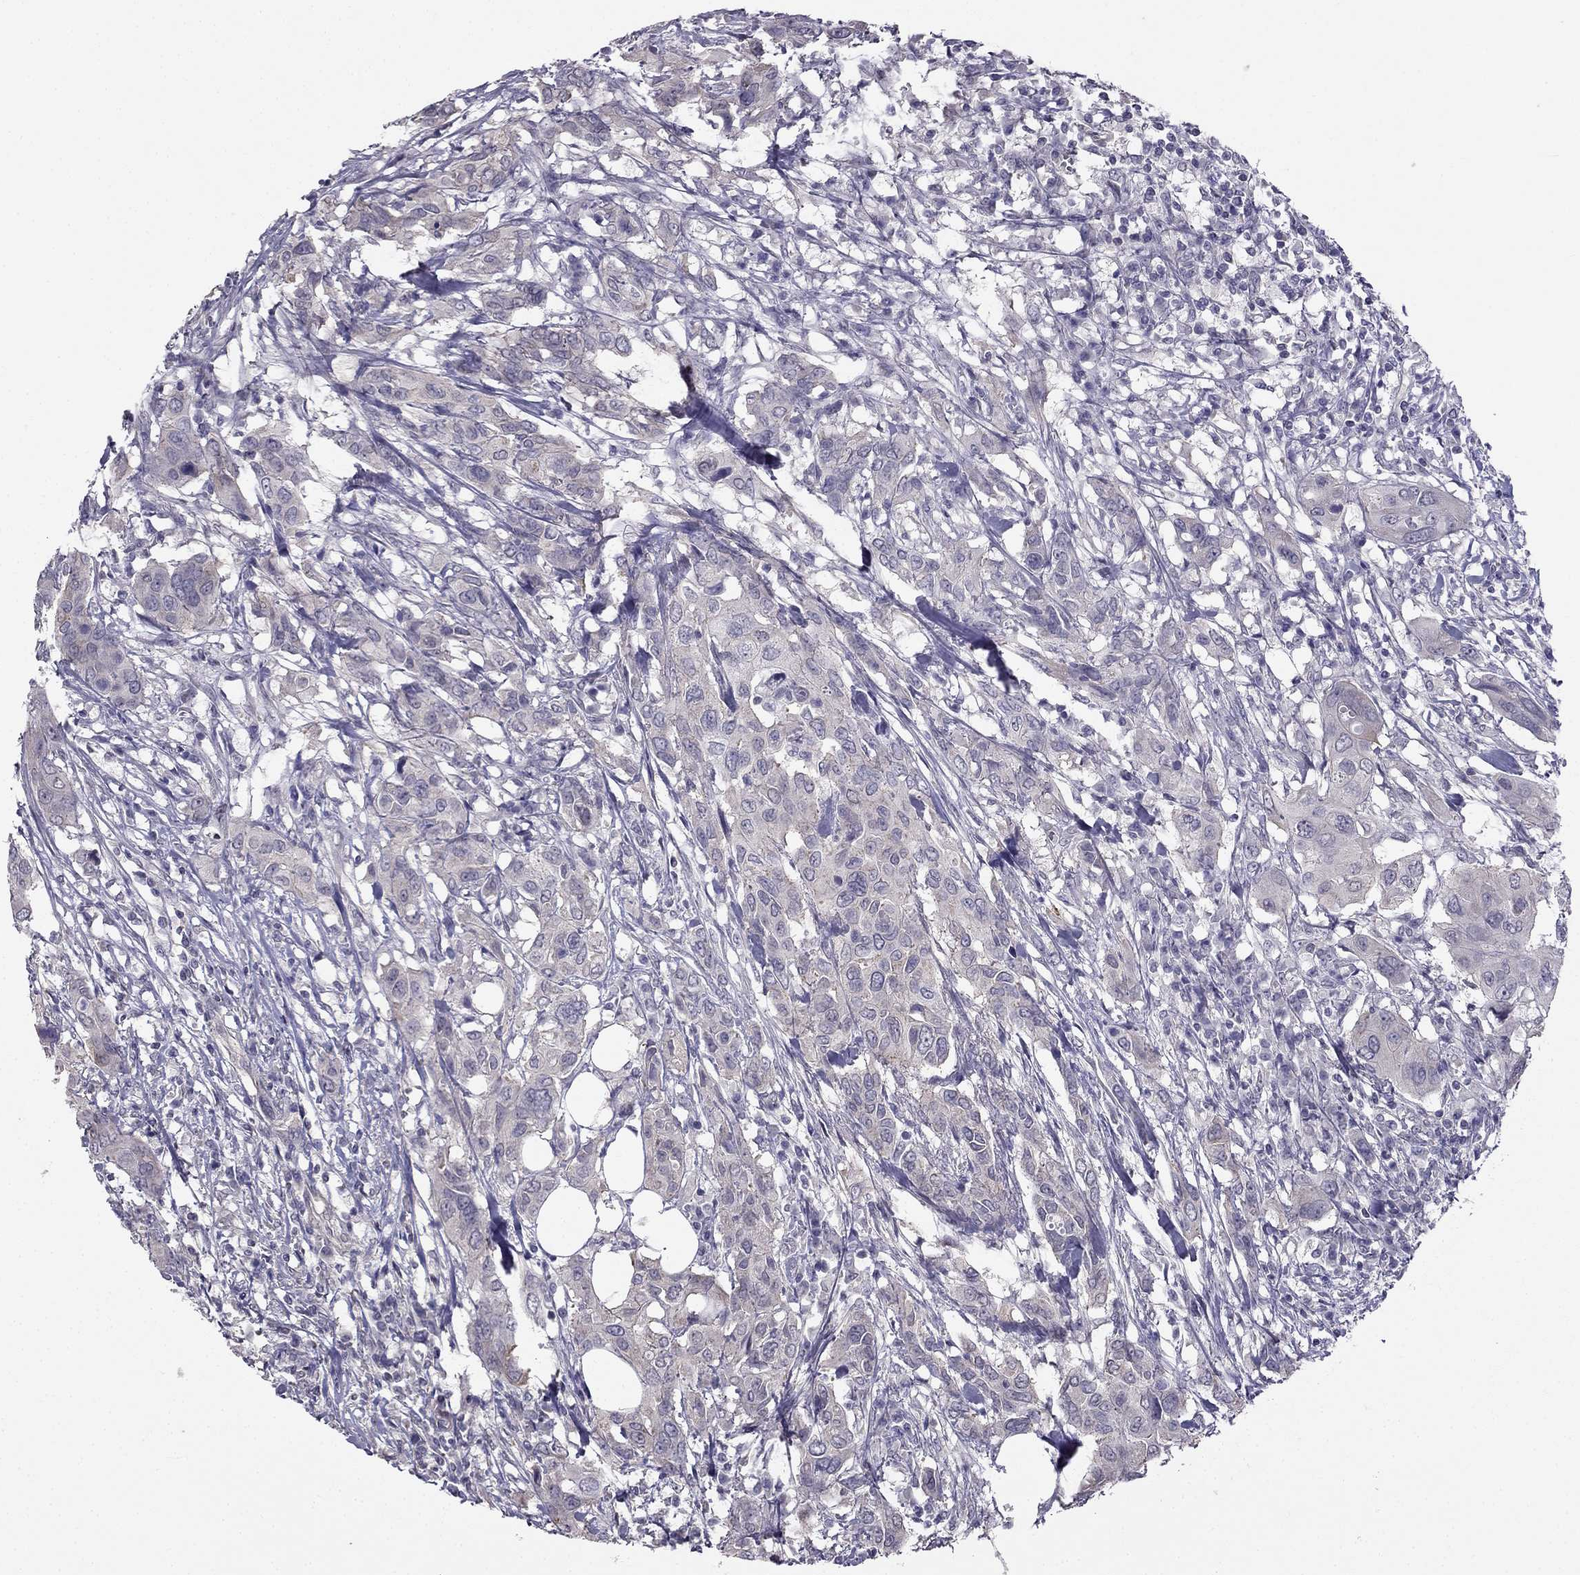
{"staining": {"intensity": "weak", "quantity": "<25%", "location": "cytoplasmic/membranous"}, "tissue": "urothelial cancer", "cell_type": "Tumor cells", "image_type": "cancer", "snomed": [{"axis": "morphology", "description": "Urothelial carcinoma, NOS"}, {"axis": "morphology", "description": "Urothelial carcinoma, High grade"}, {"axis": "topography", "description": "Urinary bladder"}], "caption": "Immunohistochemistry micrograph of human high-grade urothelial carcinoma stained for a protein (brown), which reveals no expression in tumor cells.", "gene": "HSFX1", "patient": {"sex": "male", "age": 63}}